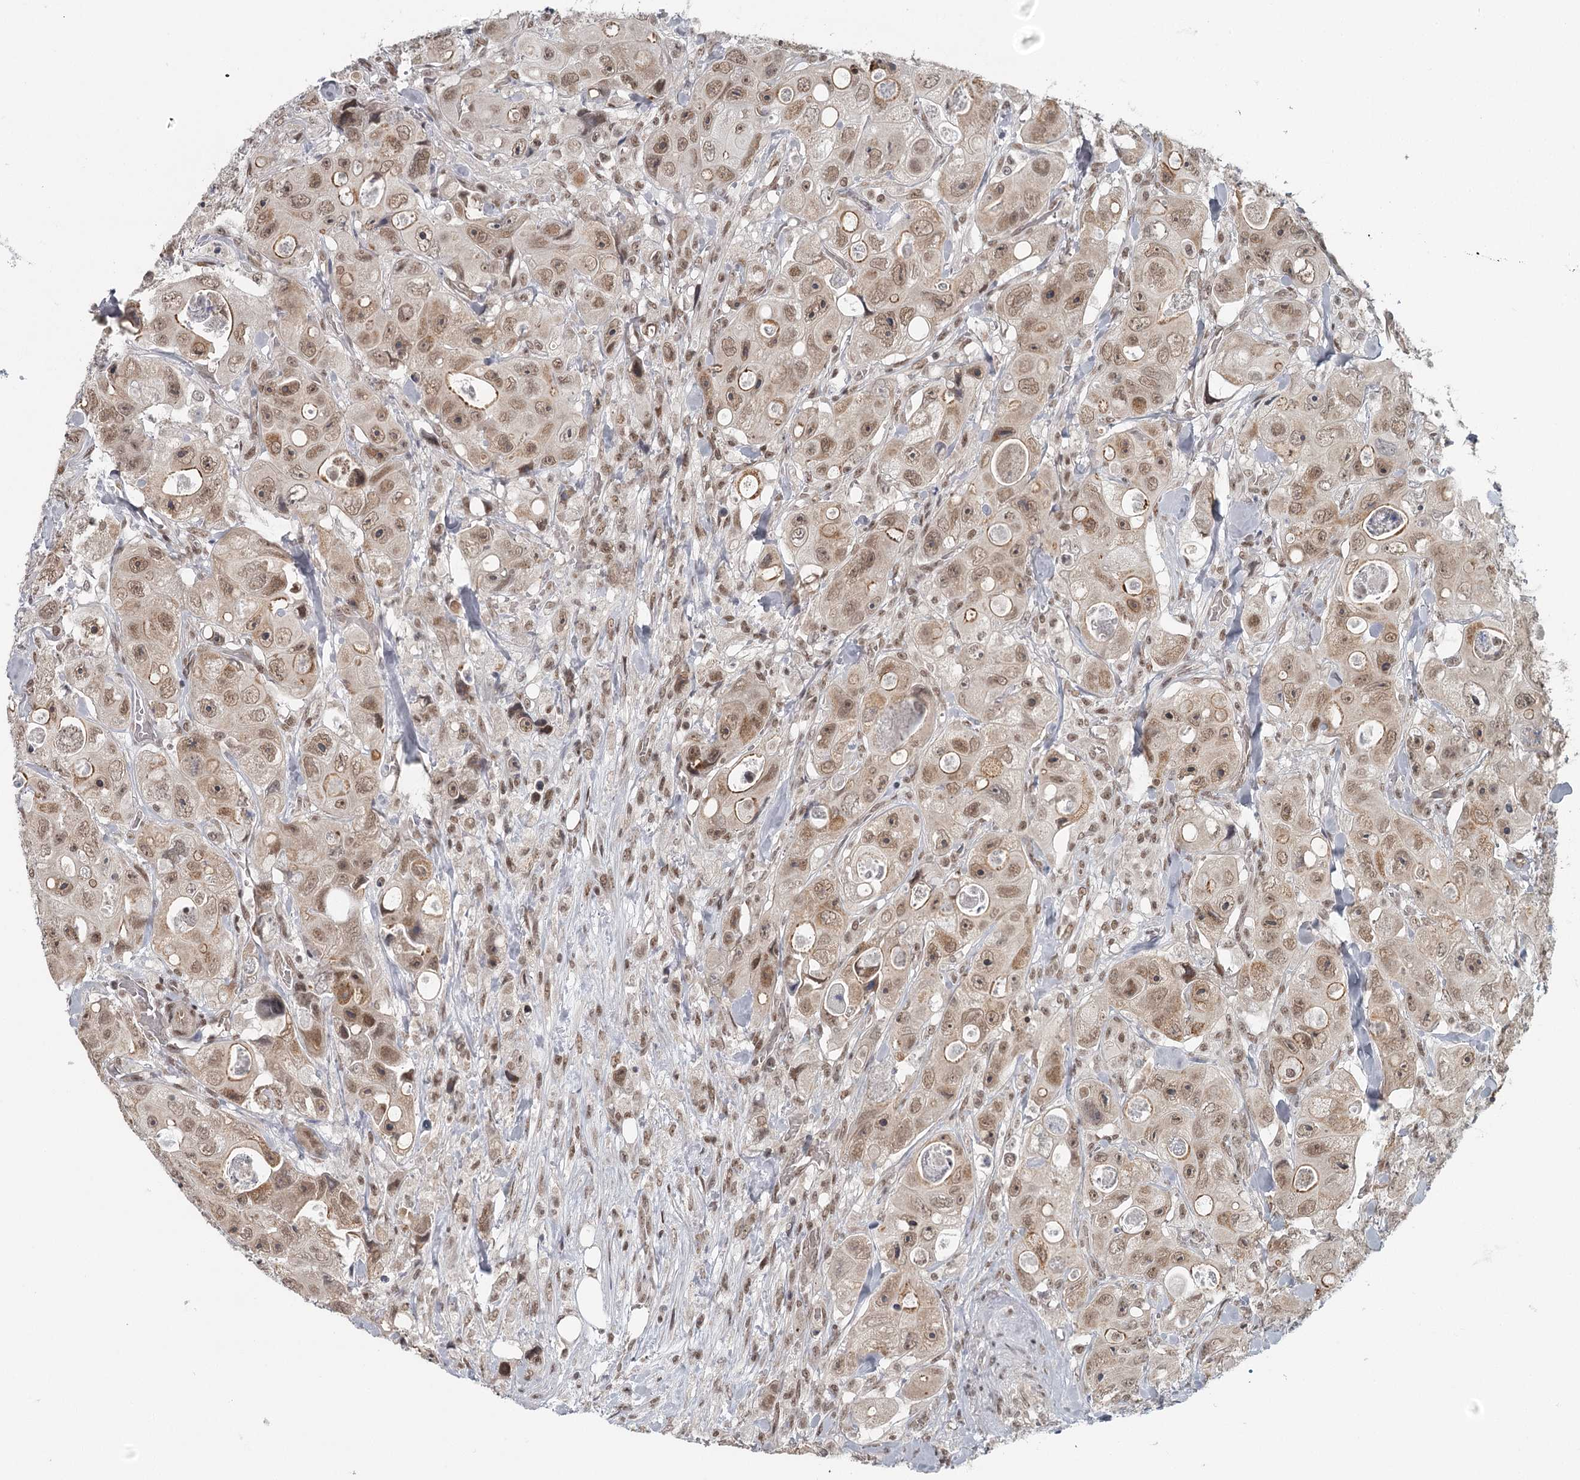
{"staining": {"intensity": "moderate", "quantity": ">75%", "location": "cytoplasmic/membranous,nuclear"}, "tissue": "colorectal cancer", "cell_type": "Tumor cells", "image_type": "cancer", "snomed": [{"axis": "morphology", "description": "Adenocarcinoma, NOS"}, {"axis": "topography", "description": "Colon"}], "caption": "A photomicrograph showing moderate cytoplasmic/membranous and nuclear staining in about >75% of tumor cells in adenocarcinoma (colorectal), as visualized by brown immunohistochemical staining.", "gene": "FAM13C", "patient": {"sex": "female", "age": 46}}